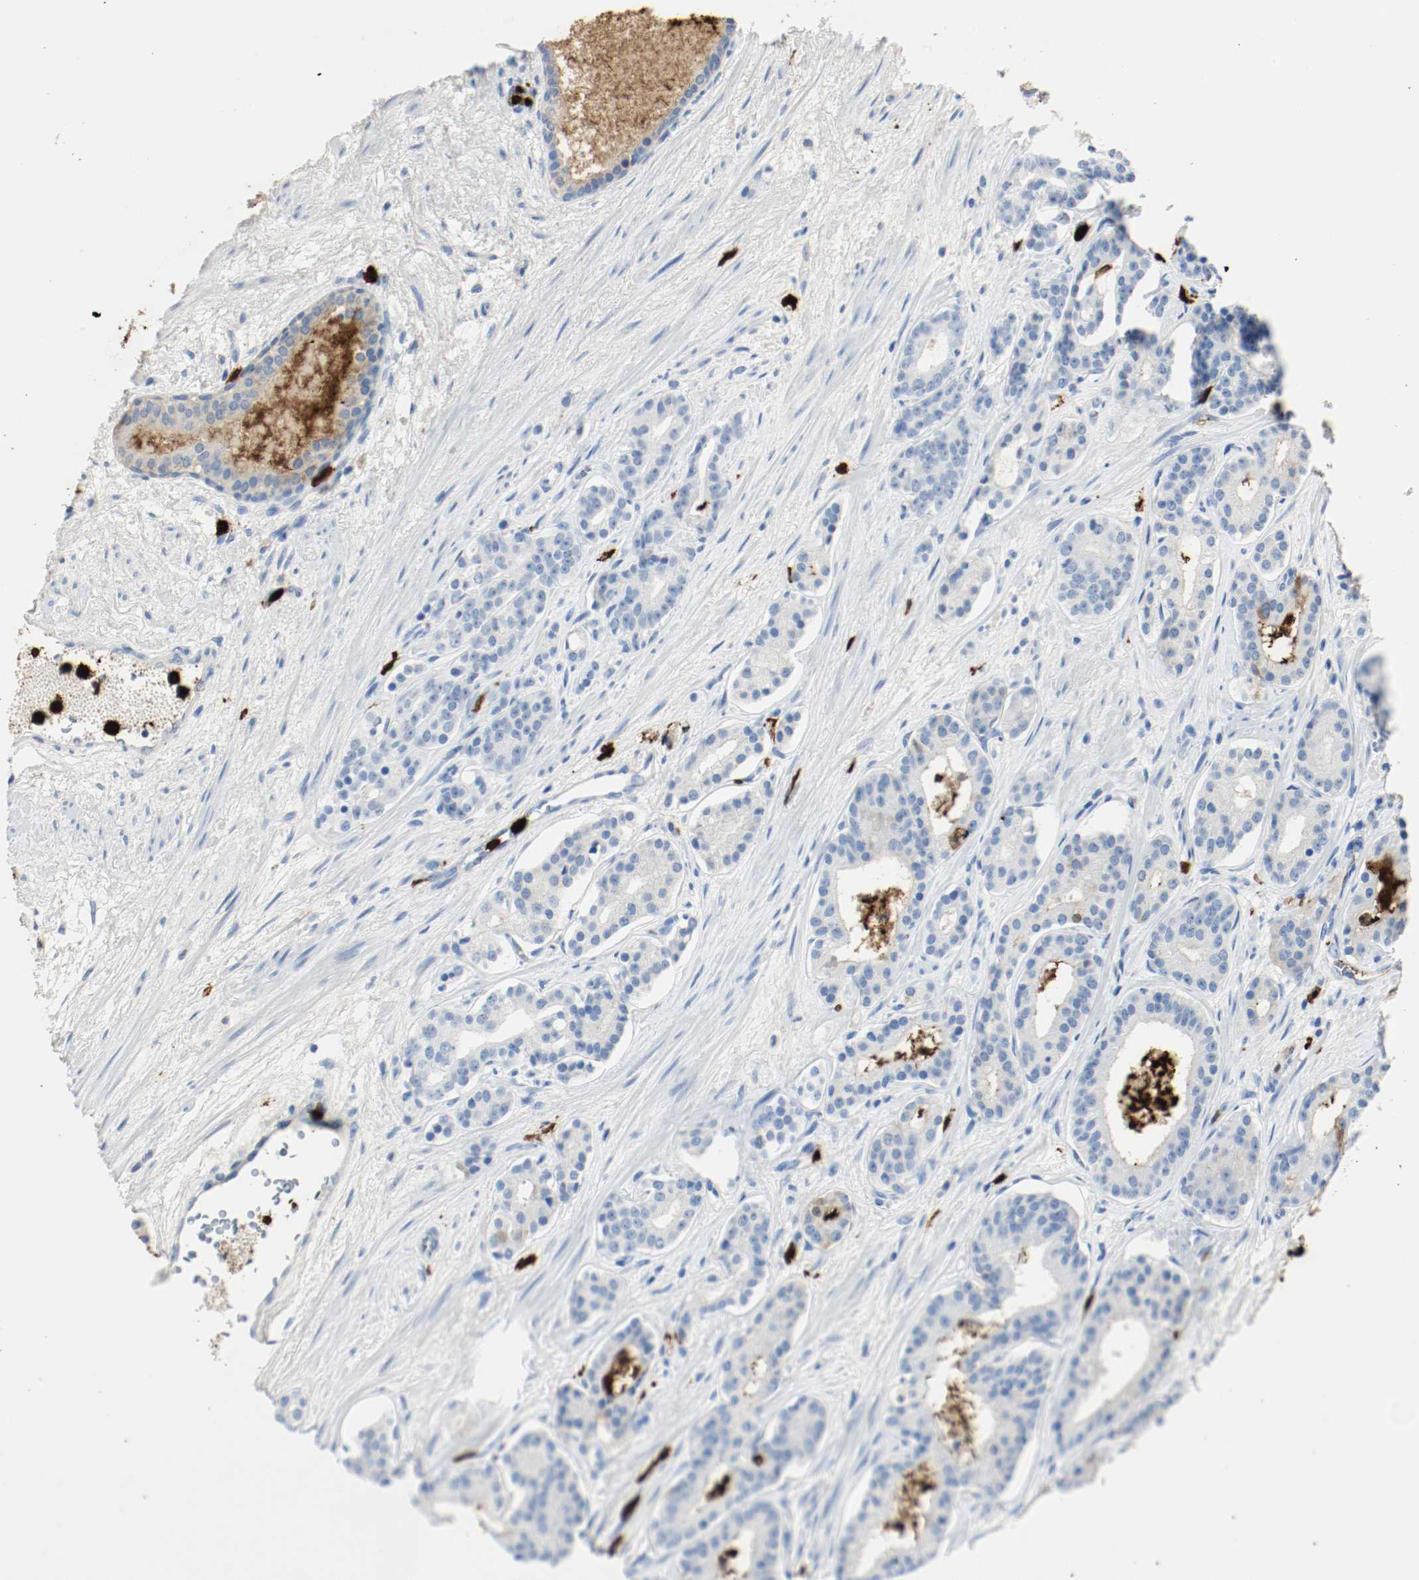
{"staining": {"intensity": "moderate", "quantity": "25%-75%", "location": "cytoplasmic/membranous"}, "tissue": "prostate cancer", "cell_type": "Tumor cells", "image_type": "cancer", "snomed": [{"axis": "morphology", "description": "Adenocarcinoma, Low grade"}, {"axis": "topography", "description": "Prostate"}], "caption": "Prostate low-grade adenocarcinoma stained for a protein displays moderate cytoplasmic/membranous positivity in tumor cells.", "gene": "S100A9", "patient": {"sex": "male", "age": 63}}